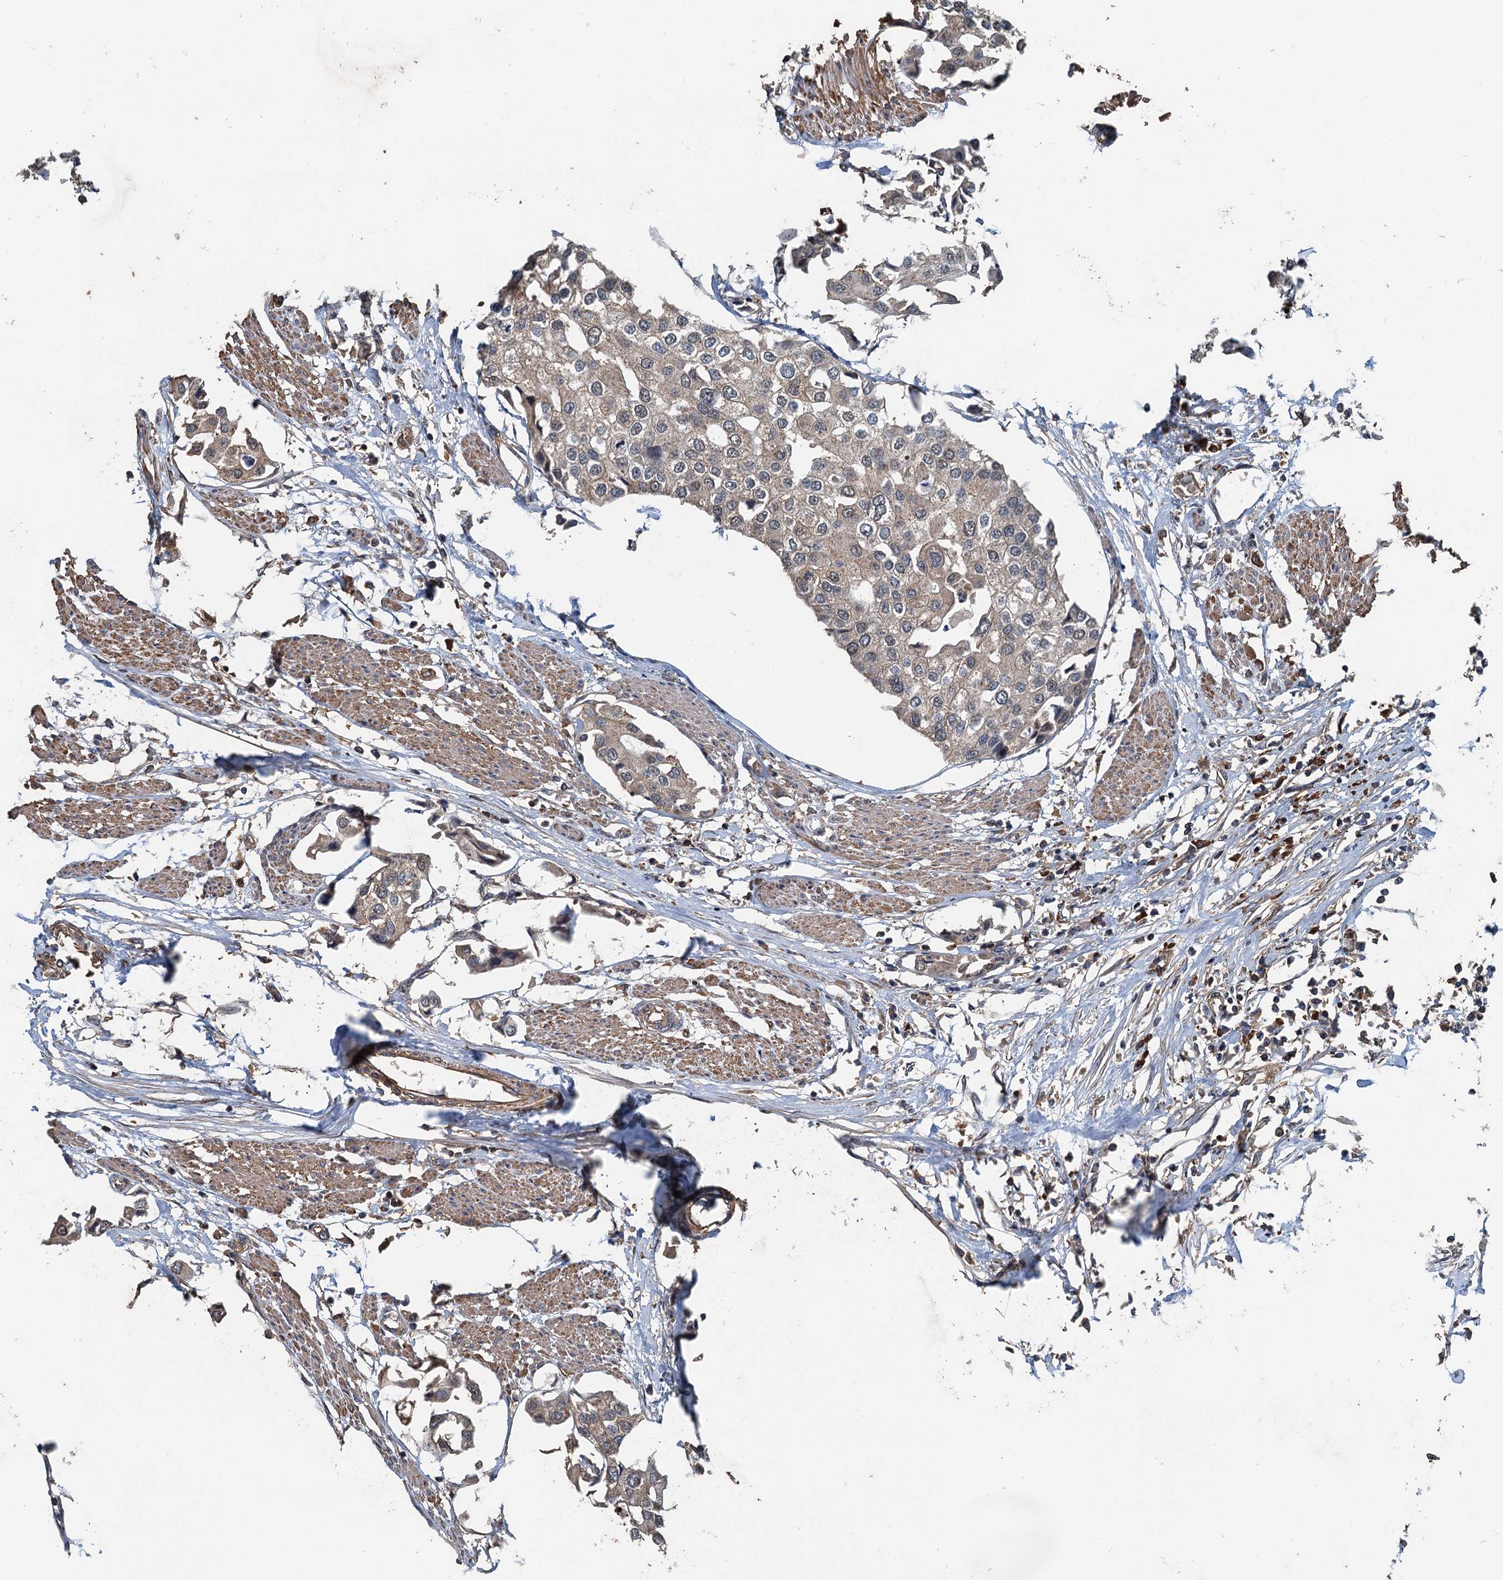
{"staining": {"intensity": "weak", "quantity": ">75%", "location": "cytoplasmic/membranous"}, "tissue": "urothelial cancer", "cell_type": "Tumor cells", "image_type": "cancer", "snomed": [{"axis": "morphology", "description": "Urothelial carcinoma, High grade"}, {"axis": "topography", "description": "Urinary bladder"}], "caption": "An IHC photomicrograph of tumor tissue is shown. Protein staining in brown shows weak cytoplasmic/membranous positivity in high-grade urothelial carcinoma within tumor cells.", "gene": "BORCS5", "patient": {"sex": "male", "age": 64}}